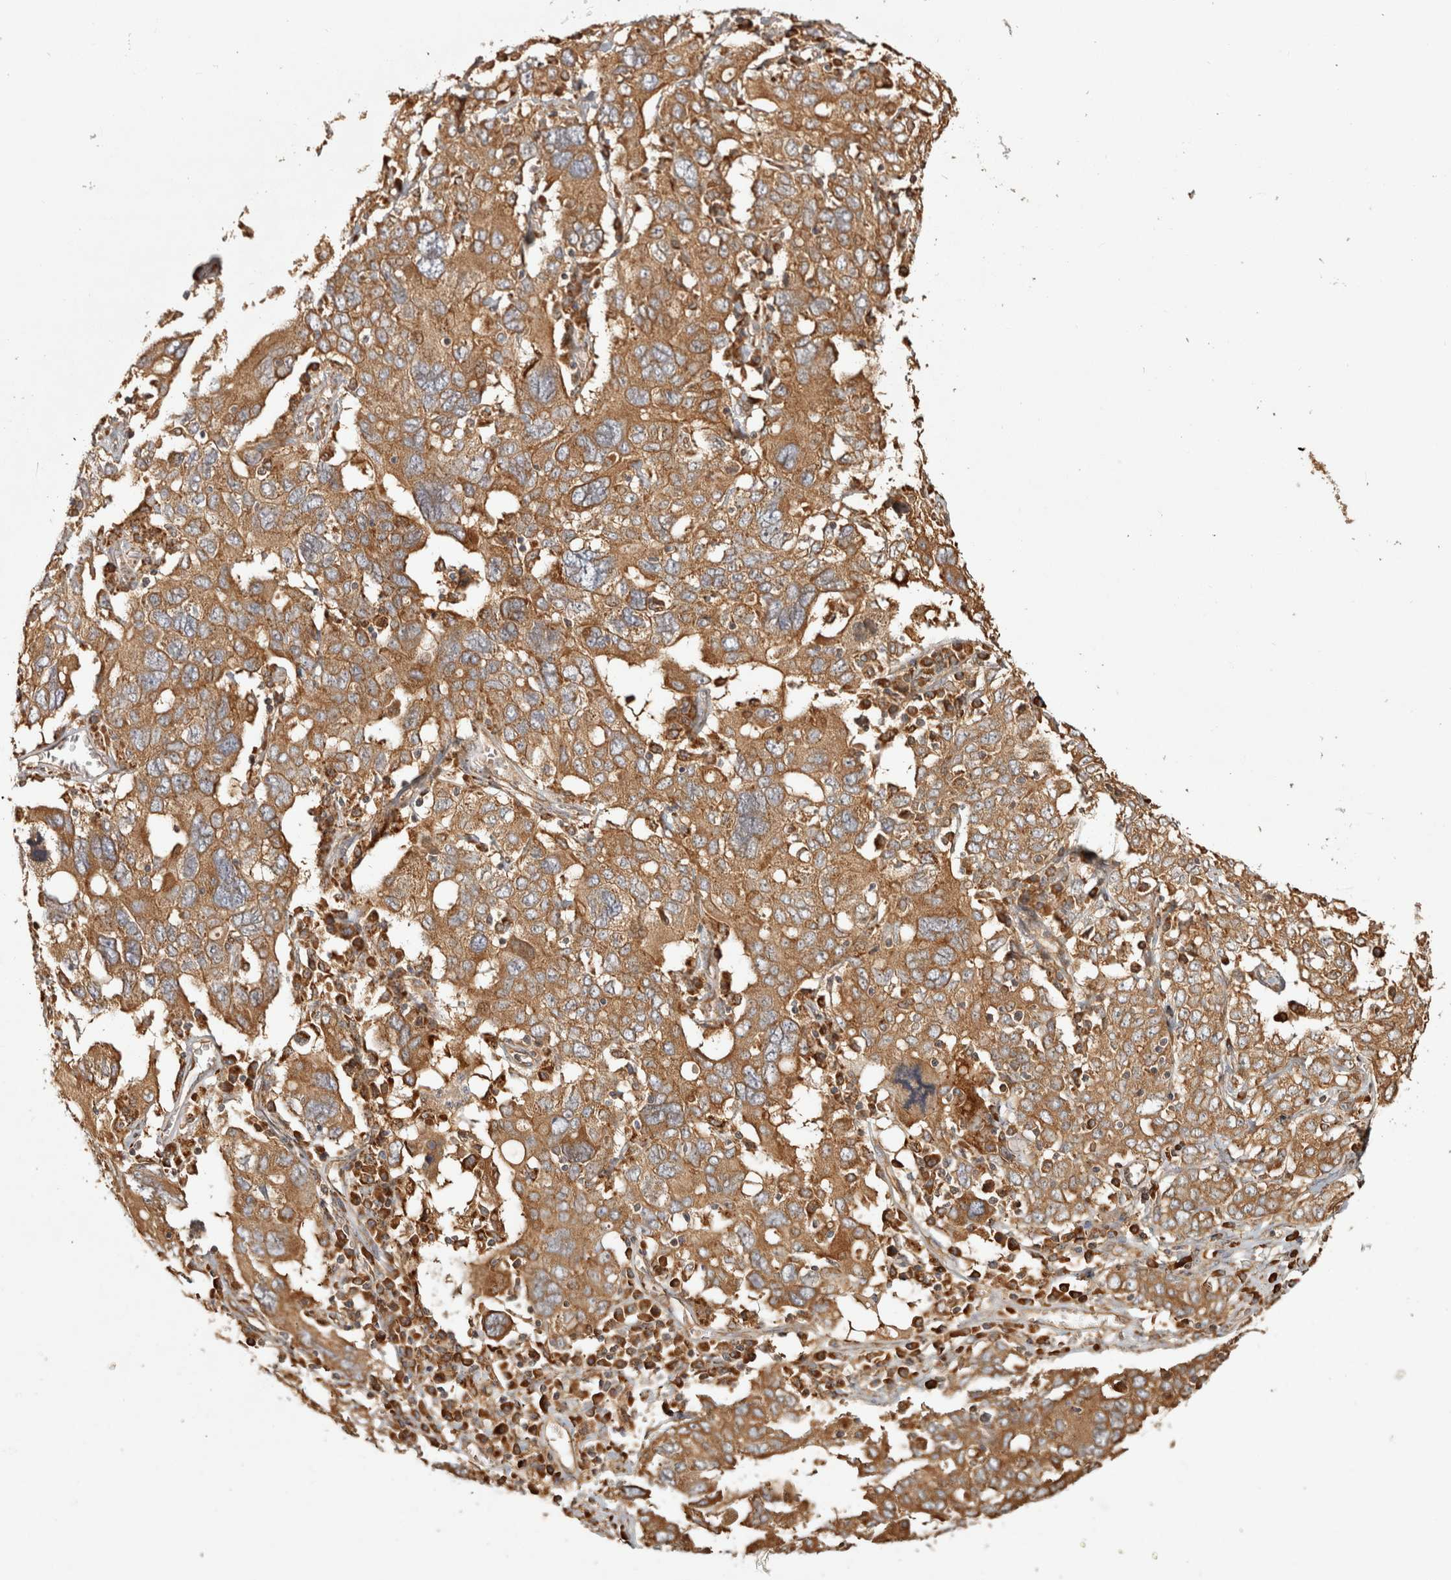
{"staining": {"intensity": "moderate", "quantity": ">75%", "location": "cytoplasmic/membranous"}, "tissue": "ovarian cancer", "cell_type": "Tumor cells", "image_type": "cancer", "snomed": [{"axis": "morphology", "description": "Carcinoma, endometroid"}, {"axis": "topography", "description": "Ovary"}], "caption": "There is medium levels of moderate cytoplasmic/membranous positivity in tumor cells of ovarian endometroid carcinoma, as demonstrated by immunohistochemical staining (brown color).", "gene": "CAMSAP2", "patient": {"sex": "female", "age": 62}}